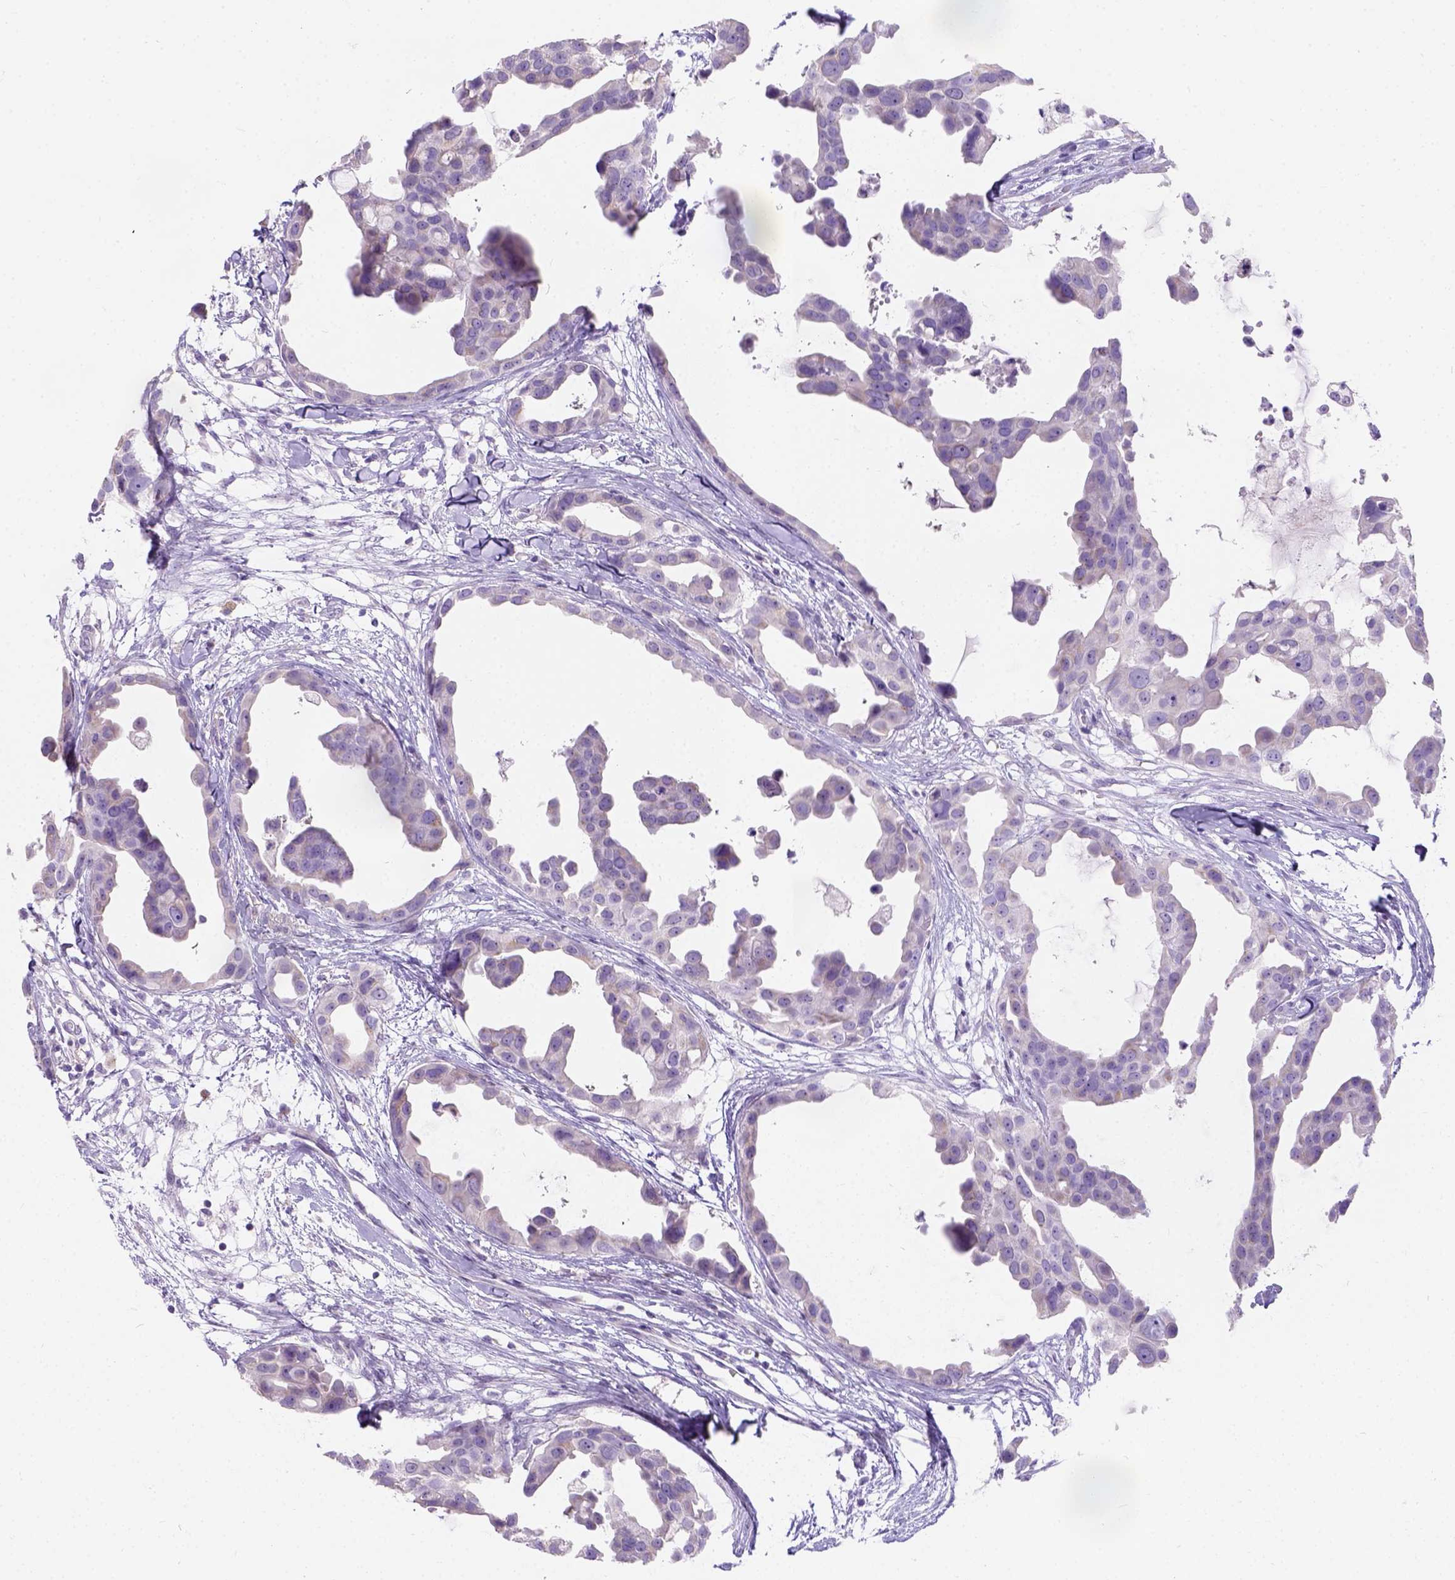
{"staining": {"intensity": "weak", "quantity": "<25%", "location": "cytoplasmic/membranous"}, "tissue": "breast cancer", "cell_type": "Tumor cells", "image_type": "cancer", "snomed": [{"axis": "morphology", "description": "Duct carcinoma"}, {"axis": "topography", "description": "Breast"}], "caption": "High power microscopy photomicrograph of an immunohistochemistry micrograph of breast cancer (intraductal carcinoma), revealing no significant positivity in tumor cells.", "gene": "PHF7", "patient": {"sex": "female", "age": 38}}